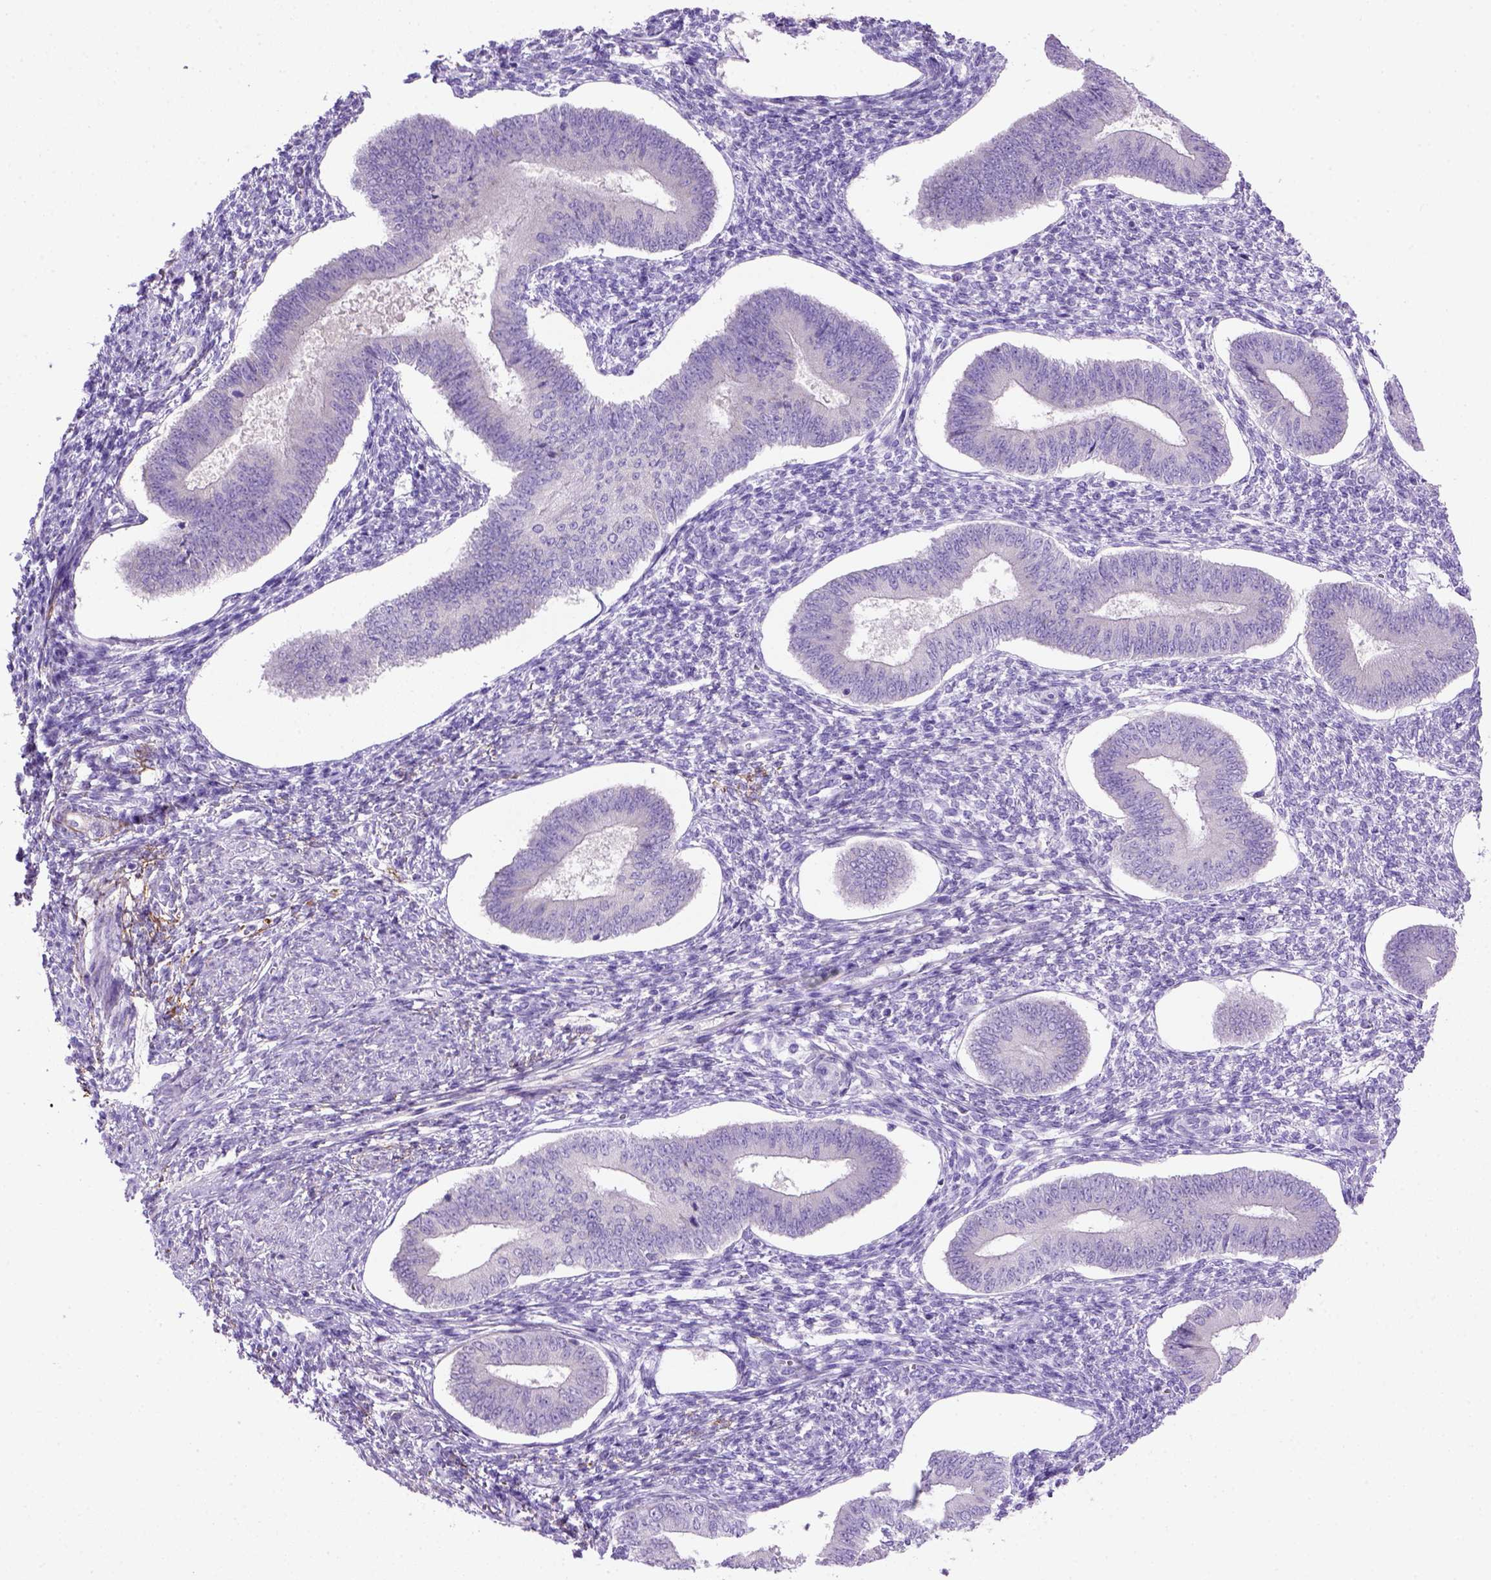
{"staining": {"intensity": "negative", "quantity": "none", "location": "none"}, "tissue": "endometrium", "cell_type": "Cells in endometrial stroma", "image_type": "normal", "snomed": [{"axis": "morphology", "description": "Normal tissue, NOS"}, {"axis": "topography", "description": "Endometrium"}], "caption": "The photomicrograph displays no significant positivity in cells in endometrial stroma of endometrium.", "gene": "SIRPD", "patient": {"sex": "female", "age": 42}}